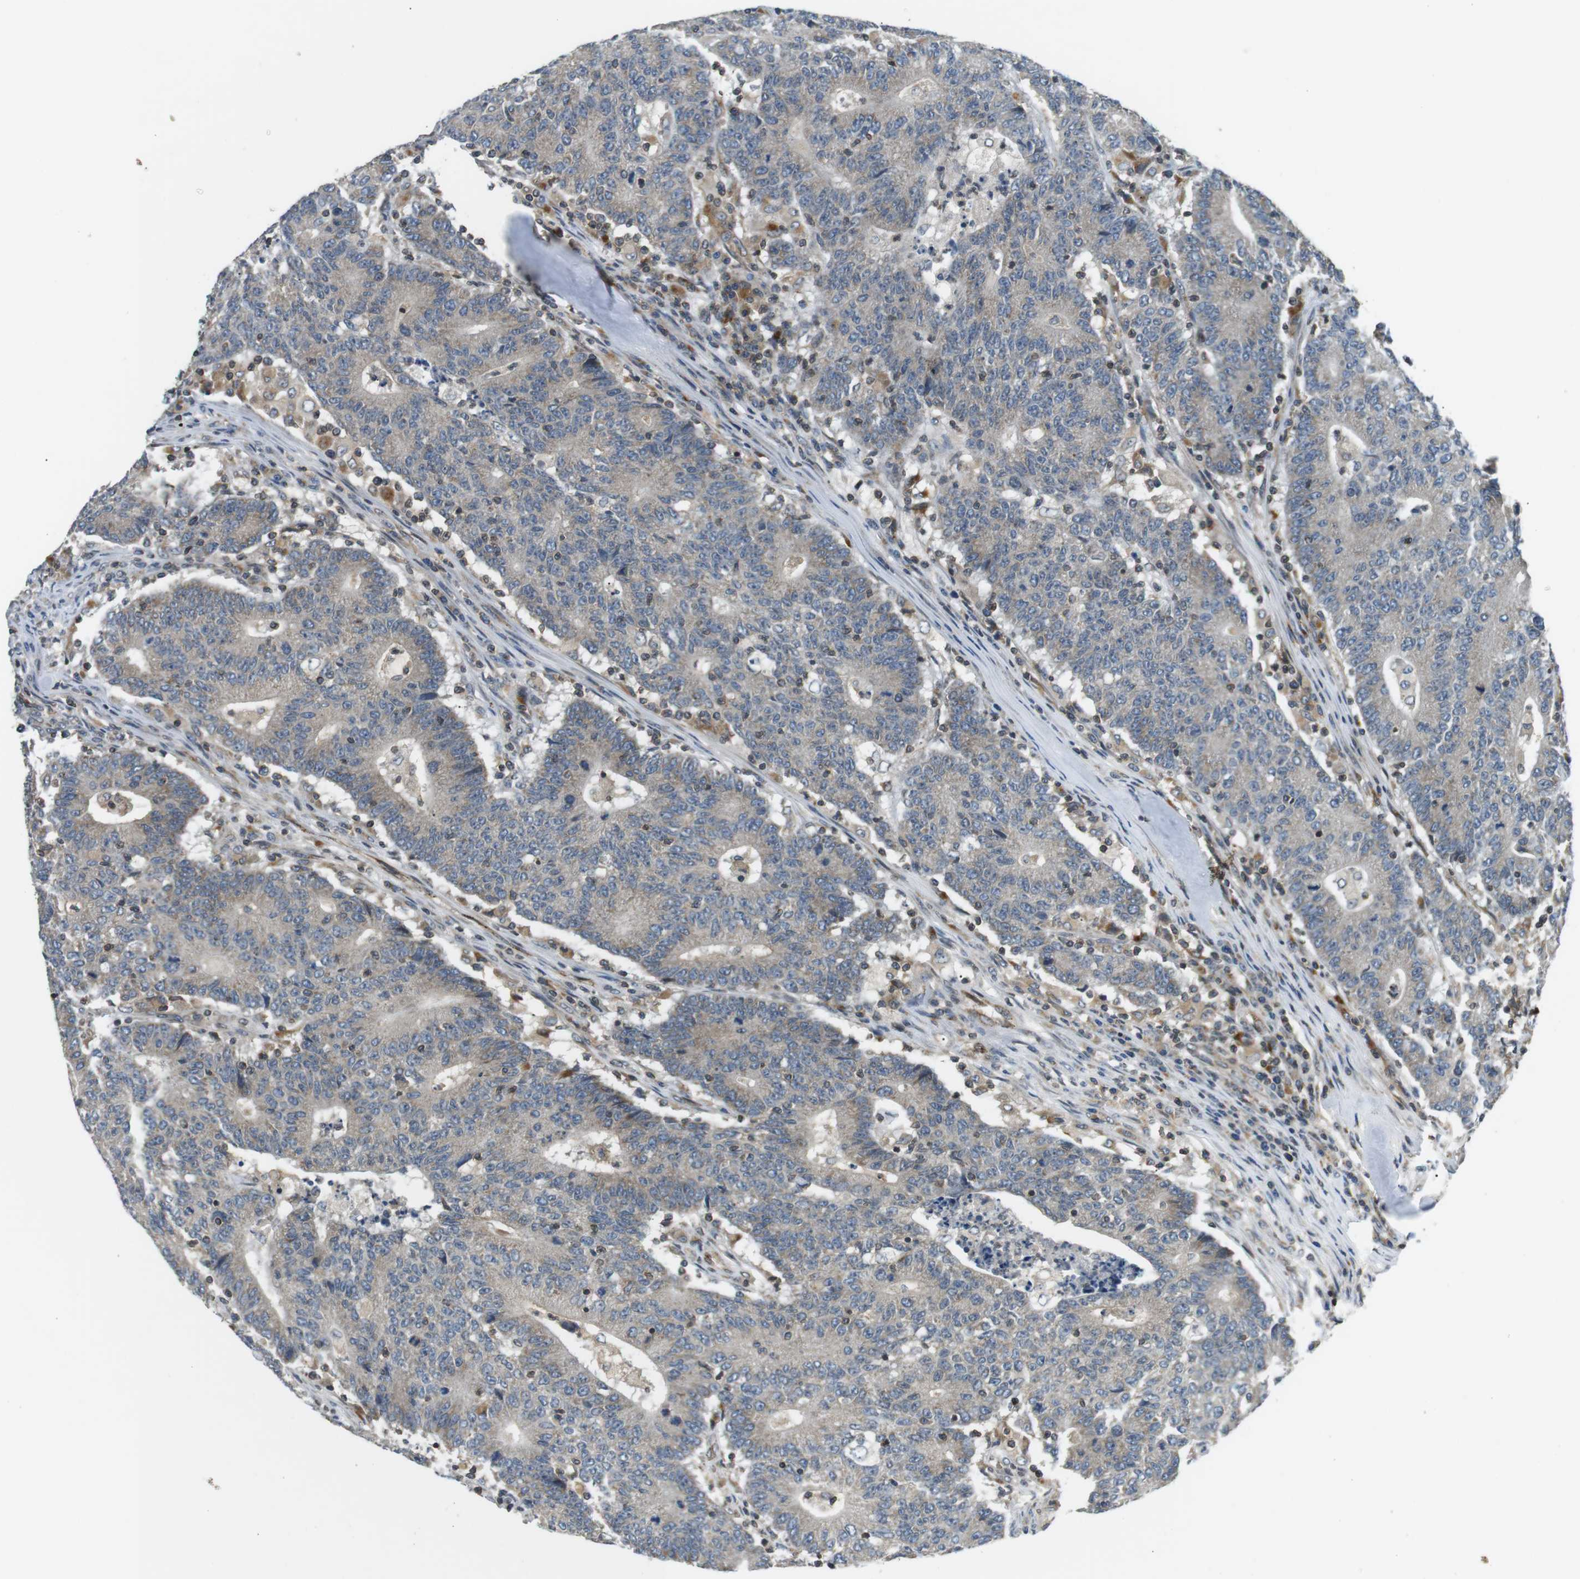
{"staining": {"intensity": "negative", "quantity": "none", "location": "none"}, "tissue": "colorectal cancer", "cell_type": "Tumor cells", "image_type": "cancer", "snomed": [{"axis": "morphology", "description": "Normal tissue, NOS"}, {"axis": "morphology", "description": "Adenocarcinoma, NOS"}, {"axis": "topography", "description": "Colon"}], "caption": "Tumor cells show no significant protein positivity in colorectal cancer (adenocarcinoma).", "gene": "TMX4", "patient": {"sex": "female", "age": 75}}